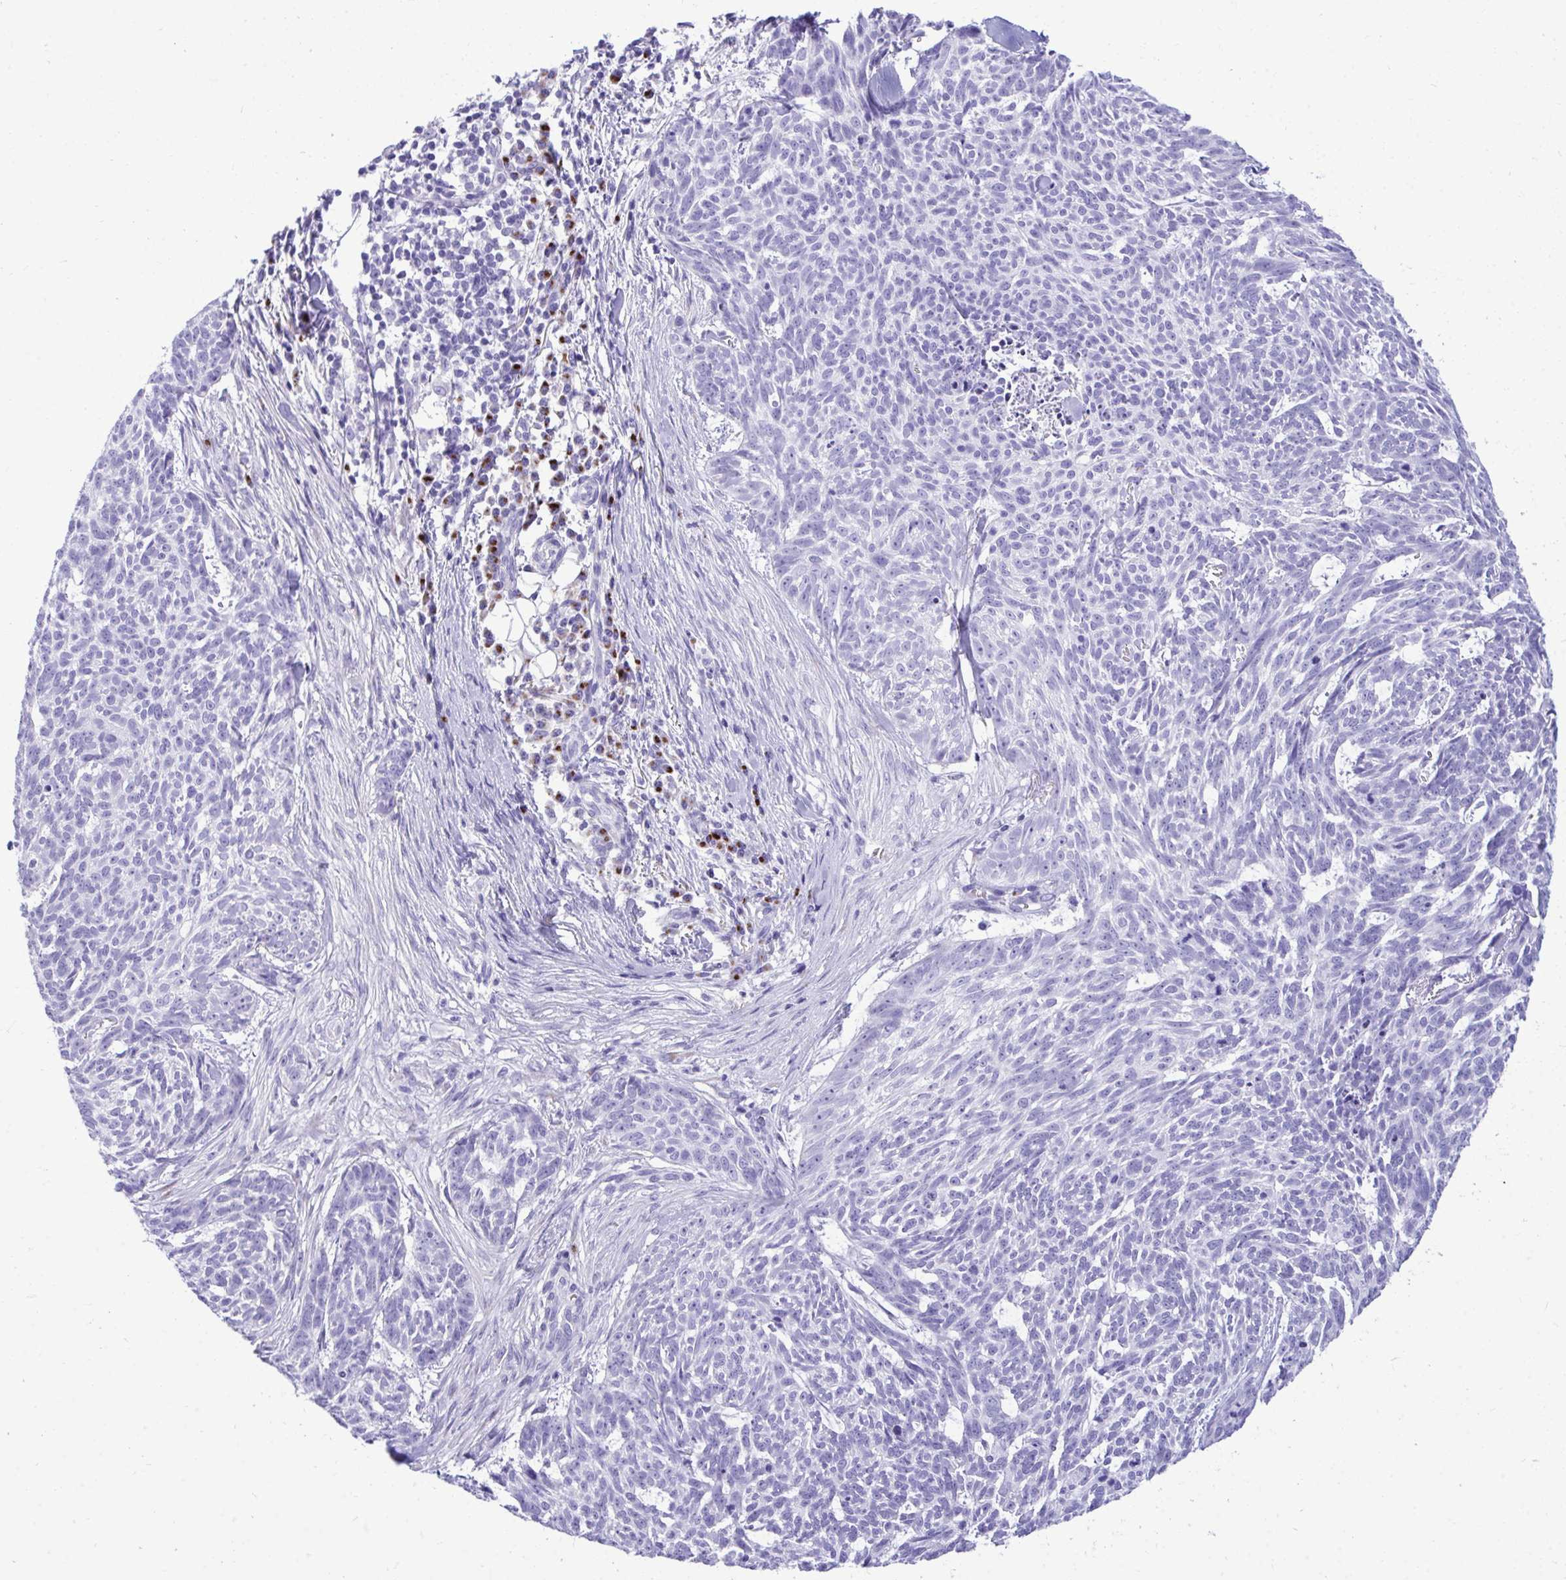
{"staining": {"intensity": "negative", "quantity": "none", "location": "none"}, "tissue": "skin cancer", "cell_type": "Tumor cells", "image_type": "cancer", "snomed": [{"axis": "morphology", "description": "Basal cell carcinoma"}, {"axis": "topography", "description": "Skin"}], "caption": "Immunohistochemical staining of basal cell carcinoma (skin) shows no significant staining in tumor cells.", "gene": "ANKDD1B", "patient": {"sex": "female", "age": 93}}